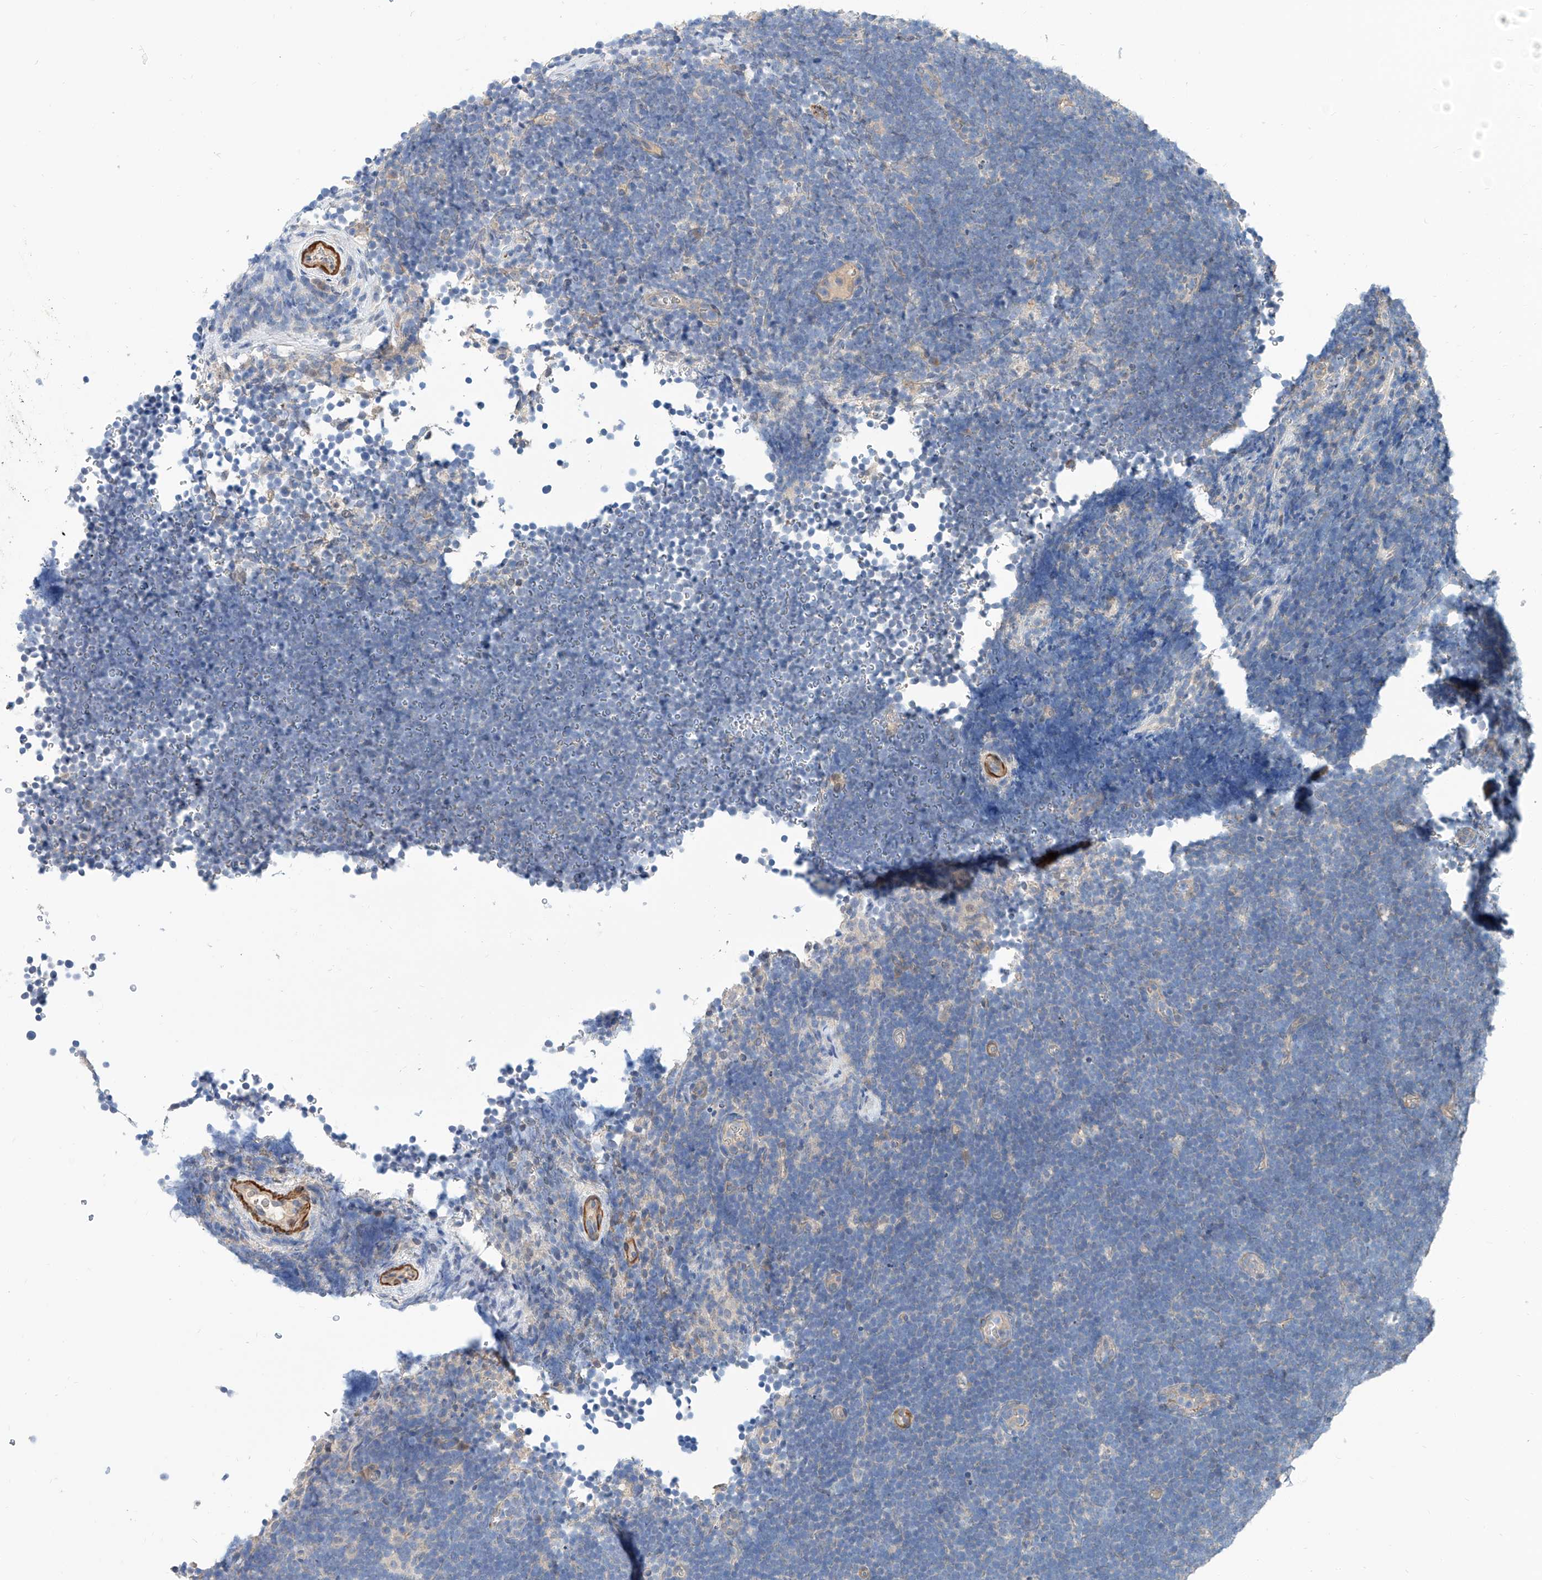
{"staining": {"intensity": "negative", "quantity": "none", "location": "none"}, "tissue": "lymphoma", "cell_type": "Tumor cells", "image_type": "cancer", "snomed": [{"axis": "morphology", "description": "Malignant lymphoma, non-Hodgkin's type, High grade"}, {"axis": "topography", "description": "Lymph node"}], "caption": "Tumor cells show no significant protein positivity in lymphoma. (DAB immunohistochemistry (IHC) with hematoxylin counter stain).", "gene": "MAGEE2", "patient": {"sex": "male", "age": 13}}